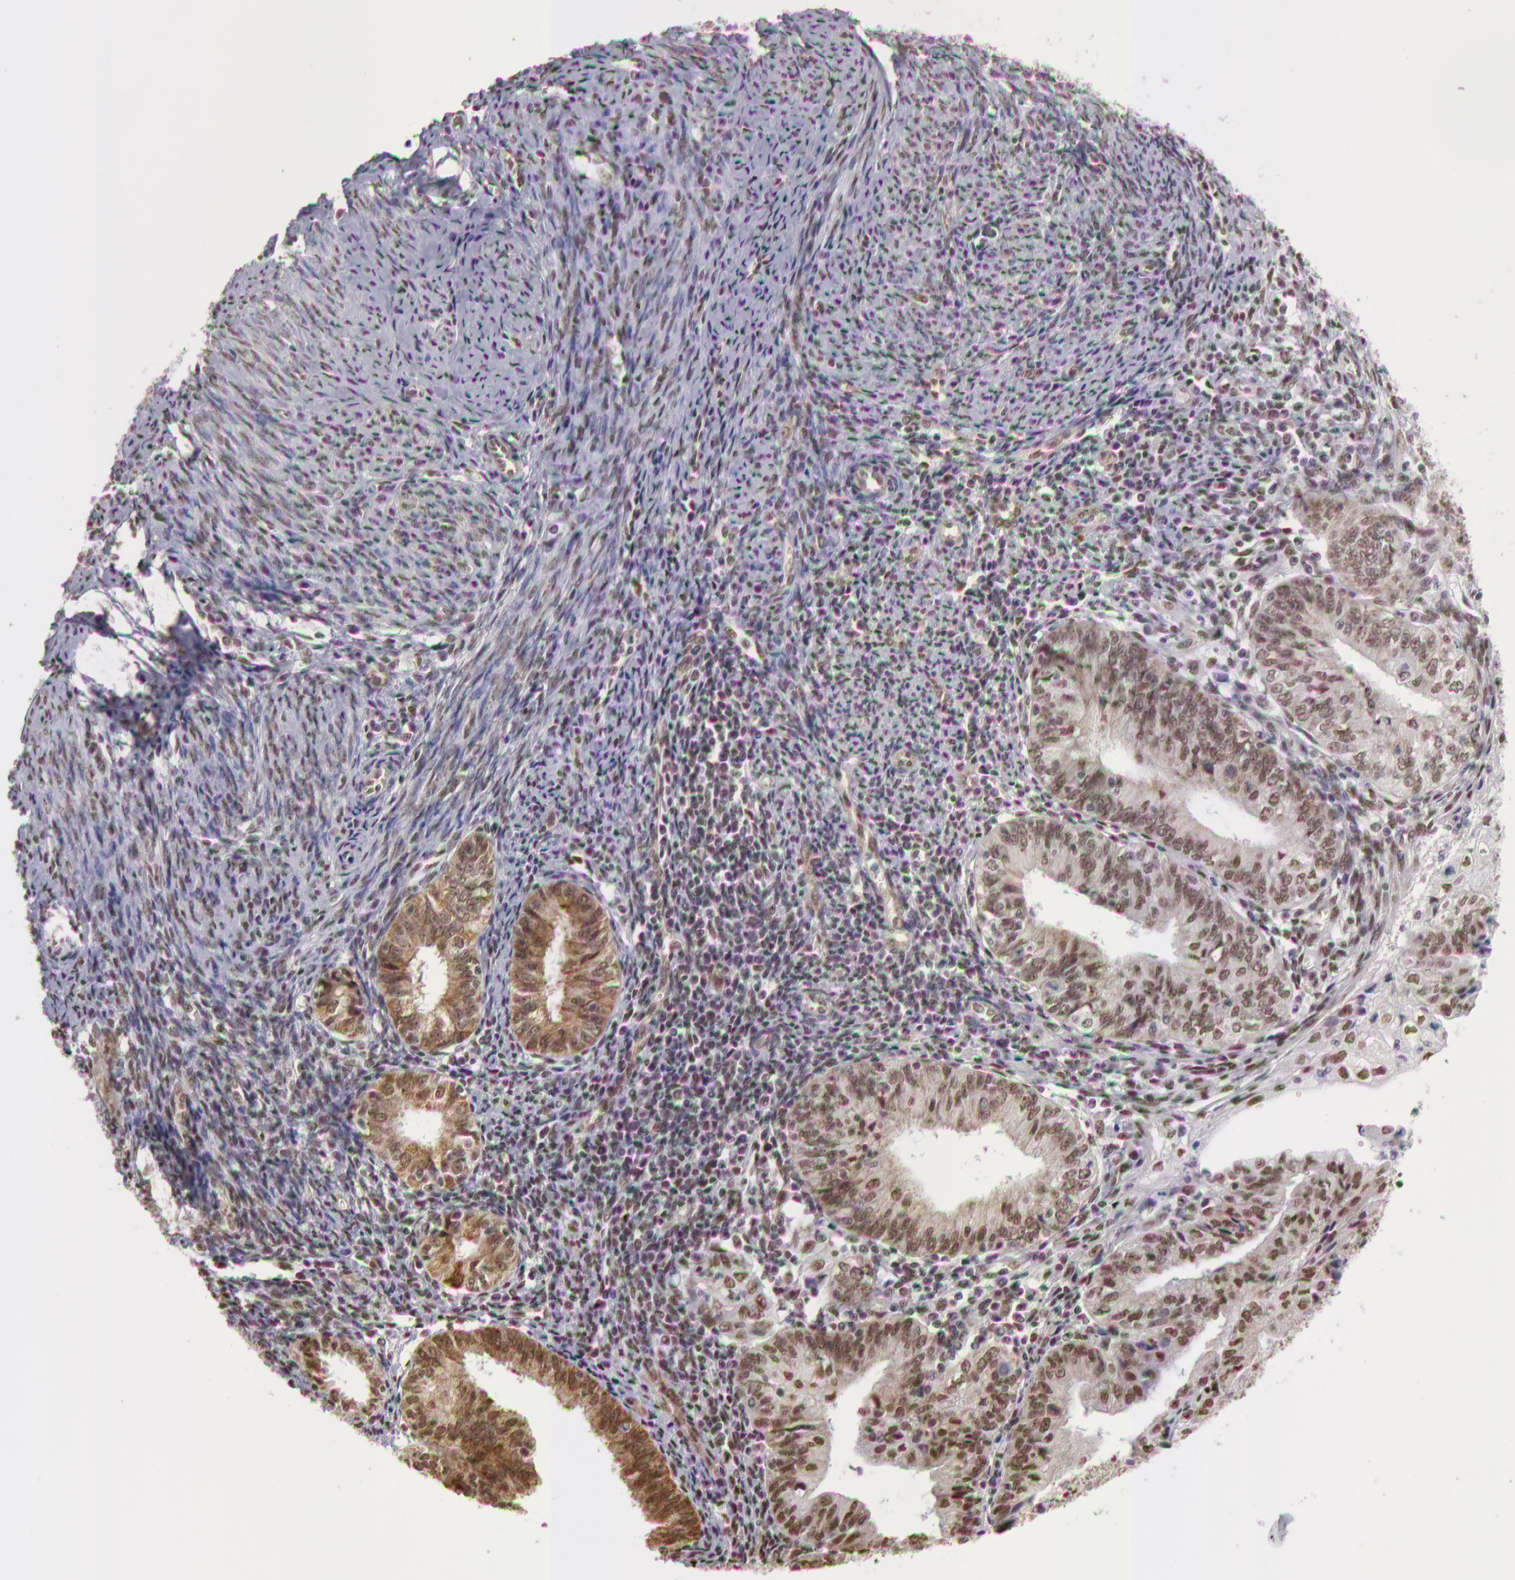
{"staining": {"intensity": "weak", "quantity": "25%-75%", "location": "cytoplasmic/membranous,nuclear"}, "tissue": "endometrial cancer", "cell_type": "Tumor cells", "image_type": "cancer", "snomed": [{"axis": "morphology", "description": "Adenocarcinoma, NOS"}, {"axis": "topography", "description": "Endometrium"}], "caption": "Endometrial cancer tissue exhibits weak cytoplasmic/membranous and nuclear positivity in approximately 25%-75% of tumor cells, visualized by immunohistochemistry.", "gene": "VRTN", "patient": {"sex": "female", "age": 55}}